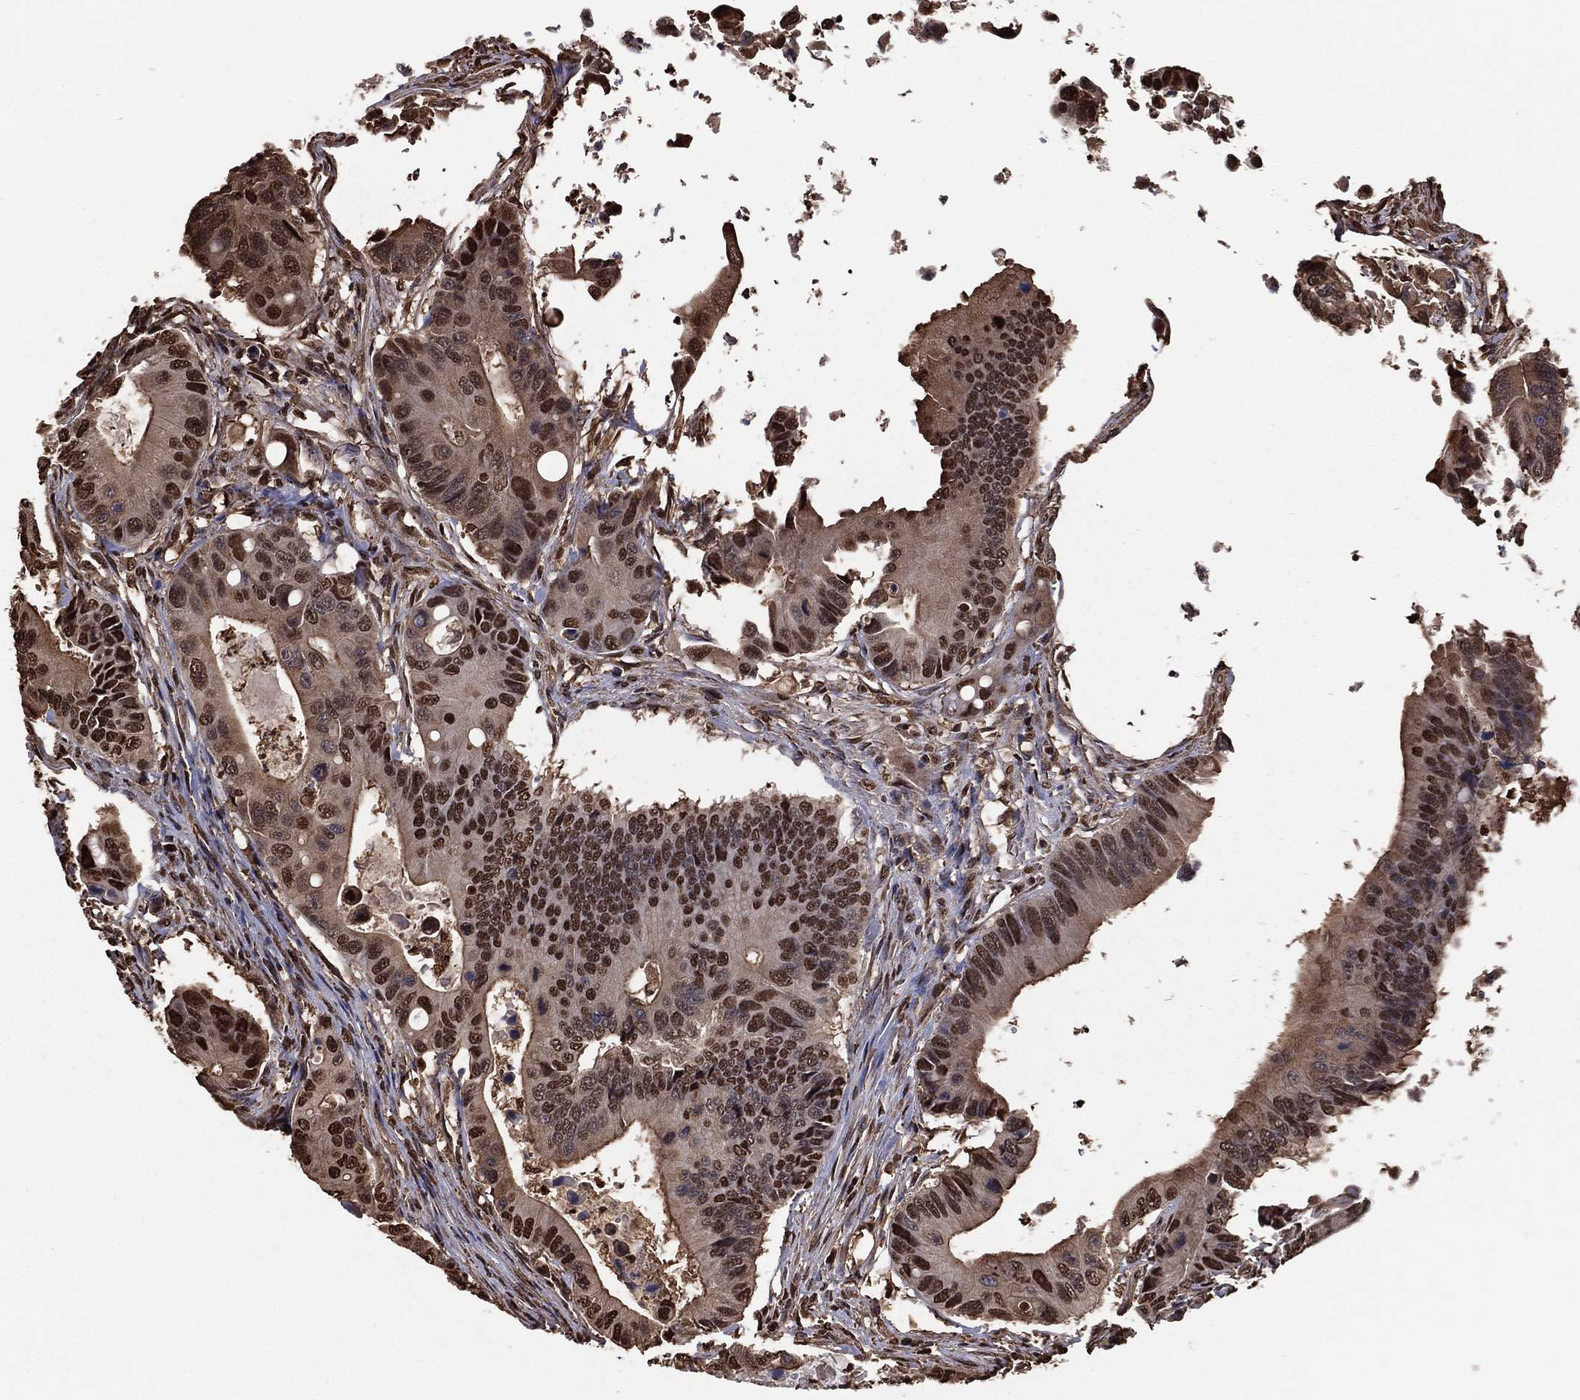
{"staining": {"intensity": "strong", "quantity": "25%-75%", "location": "cytoplasmic/membranous,nuclear"}, "tissue": "colorectal cancer", "cell_type": "Tumor cells", "image_type": "cancer", "snomed": [{"axis": "morphology", "description": "Adenocarcinoma, NOS"}, {"axis": "topography", "description": "Colon"}], "caption": "DAB immunohistochemical staining of colorectal adenocarcinoma demonstrates strong cytoplasmic/membranous and nuclear protein staining in about 25%-75% of tumor cells.", "gene": "GAPDH", "patient": {"sex": "female", "age": 90}}